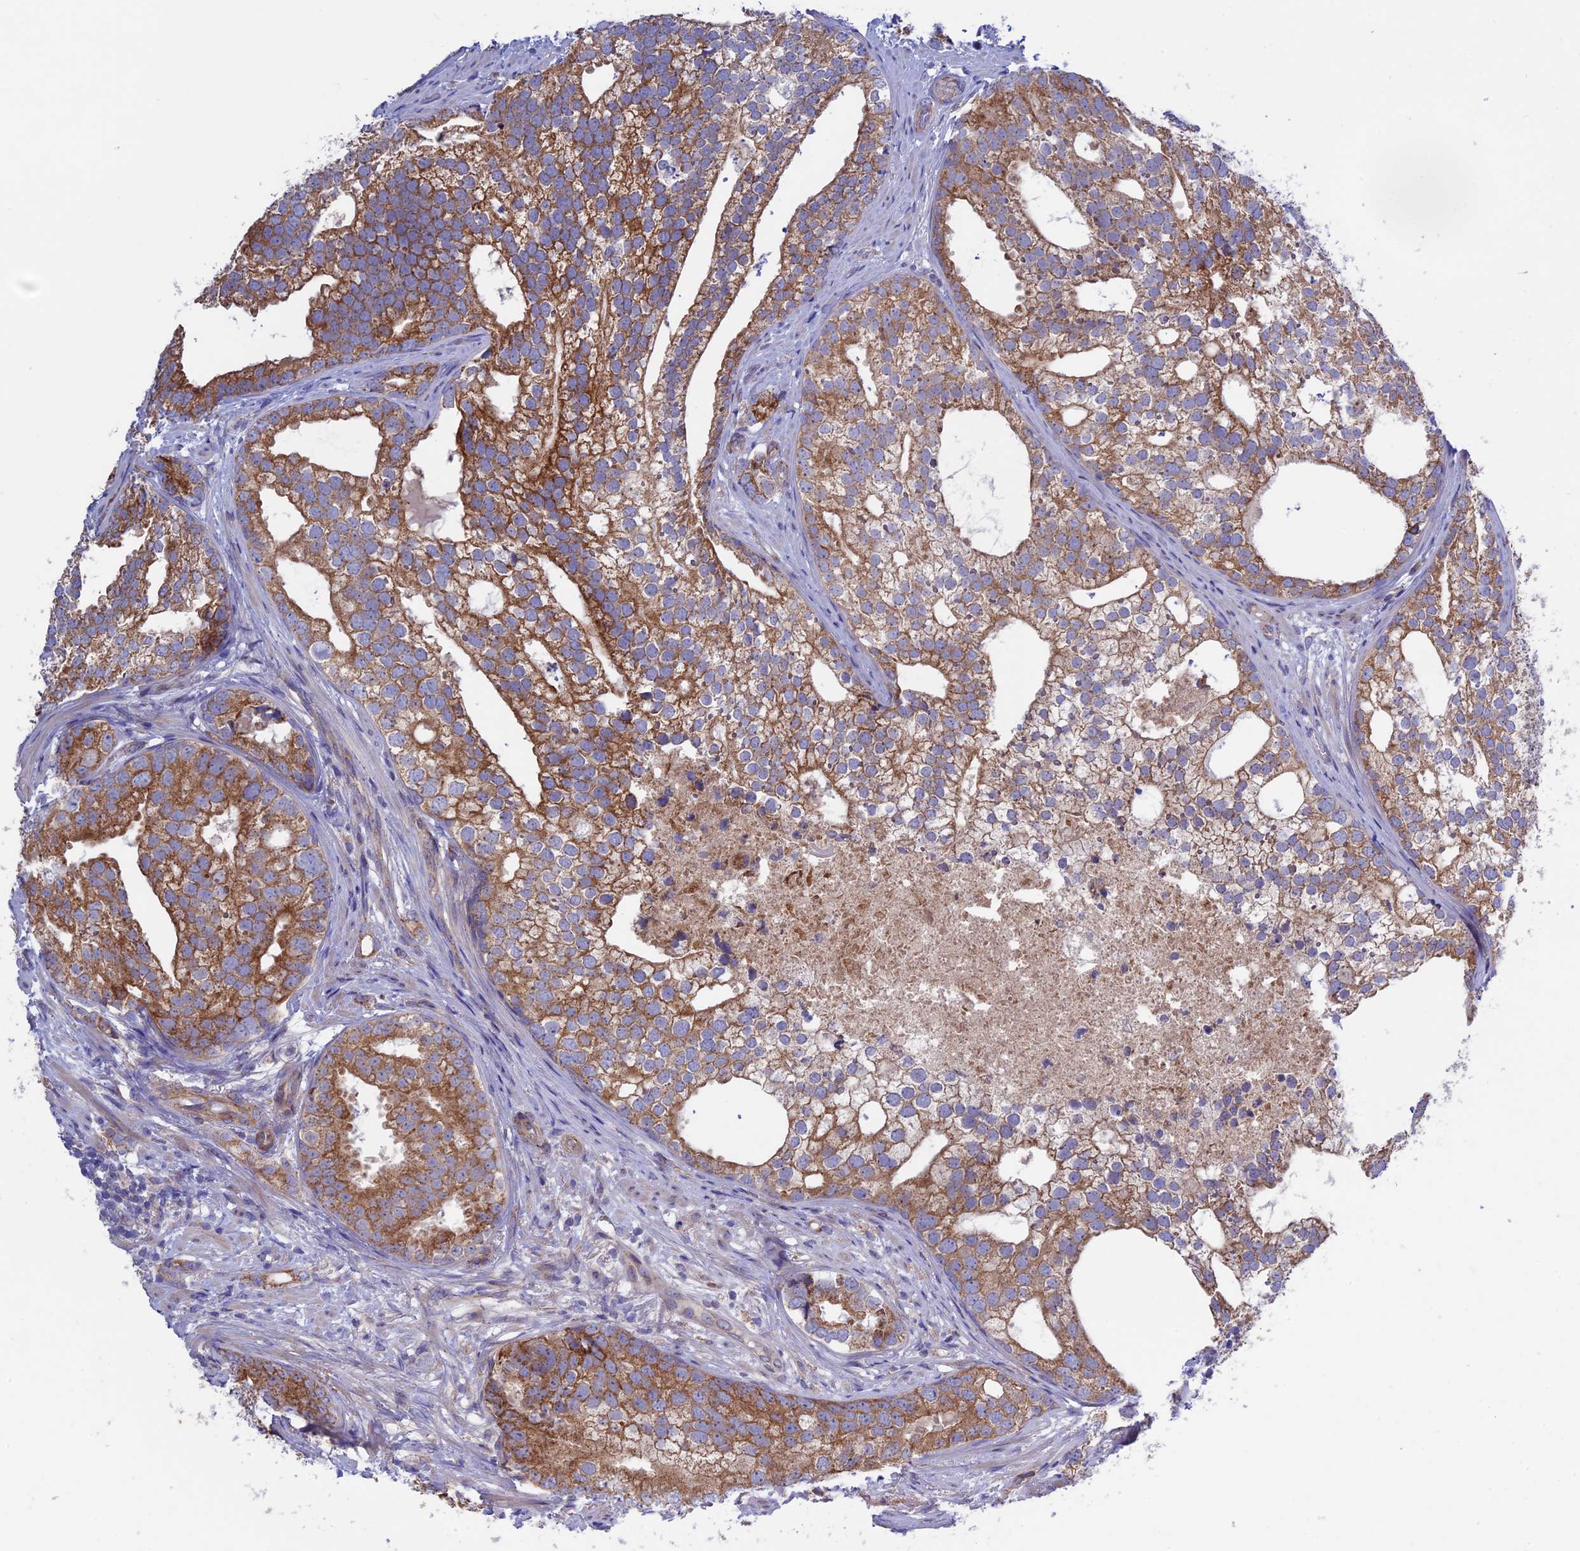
{"staining": {"intensity": "moderate", "quantity": ">75%", "location": "cytoplasmic/membranous"}, "tissue": "prostate cancer", "cell_type": "Tumor cells", "image_type": "cancer", "snomed": [{"axis": "morphology", "description": "Adenocarcinoma, High grade"}, {"axis": "topography", "description": "Prostate"}], "caption": "Immunohistochemical staining of human prostate cancer demonstrates medium levels of moderate cytoplasmic/membranous protein positivity in about >75% of tumor cells.", "gene": "ETFDH", "patient": {"sex": "male", "age": 75}}